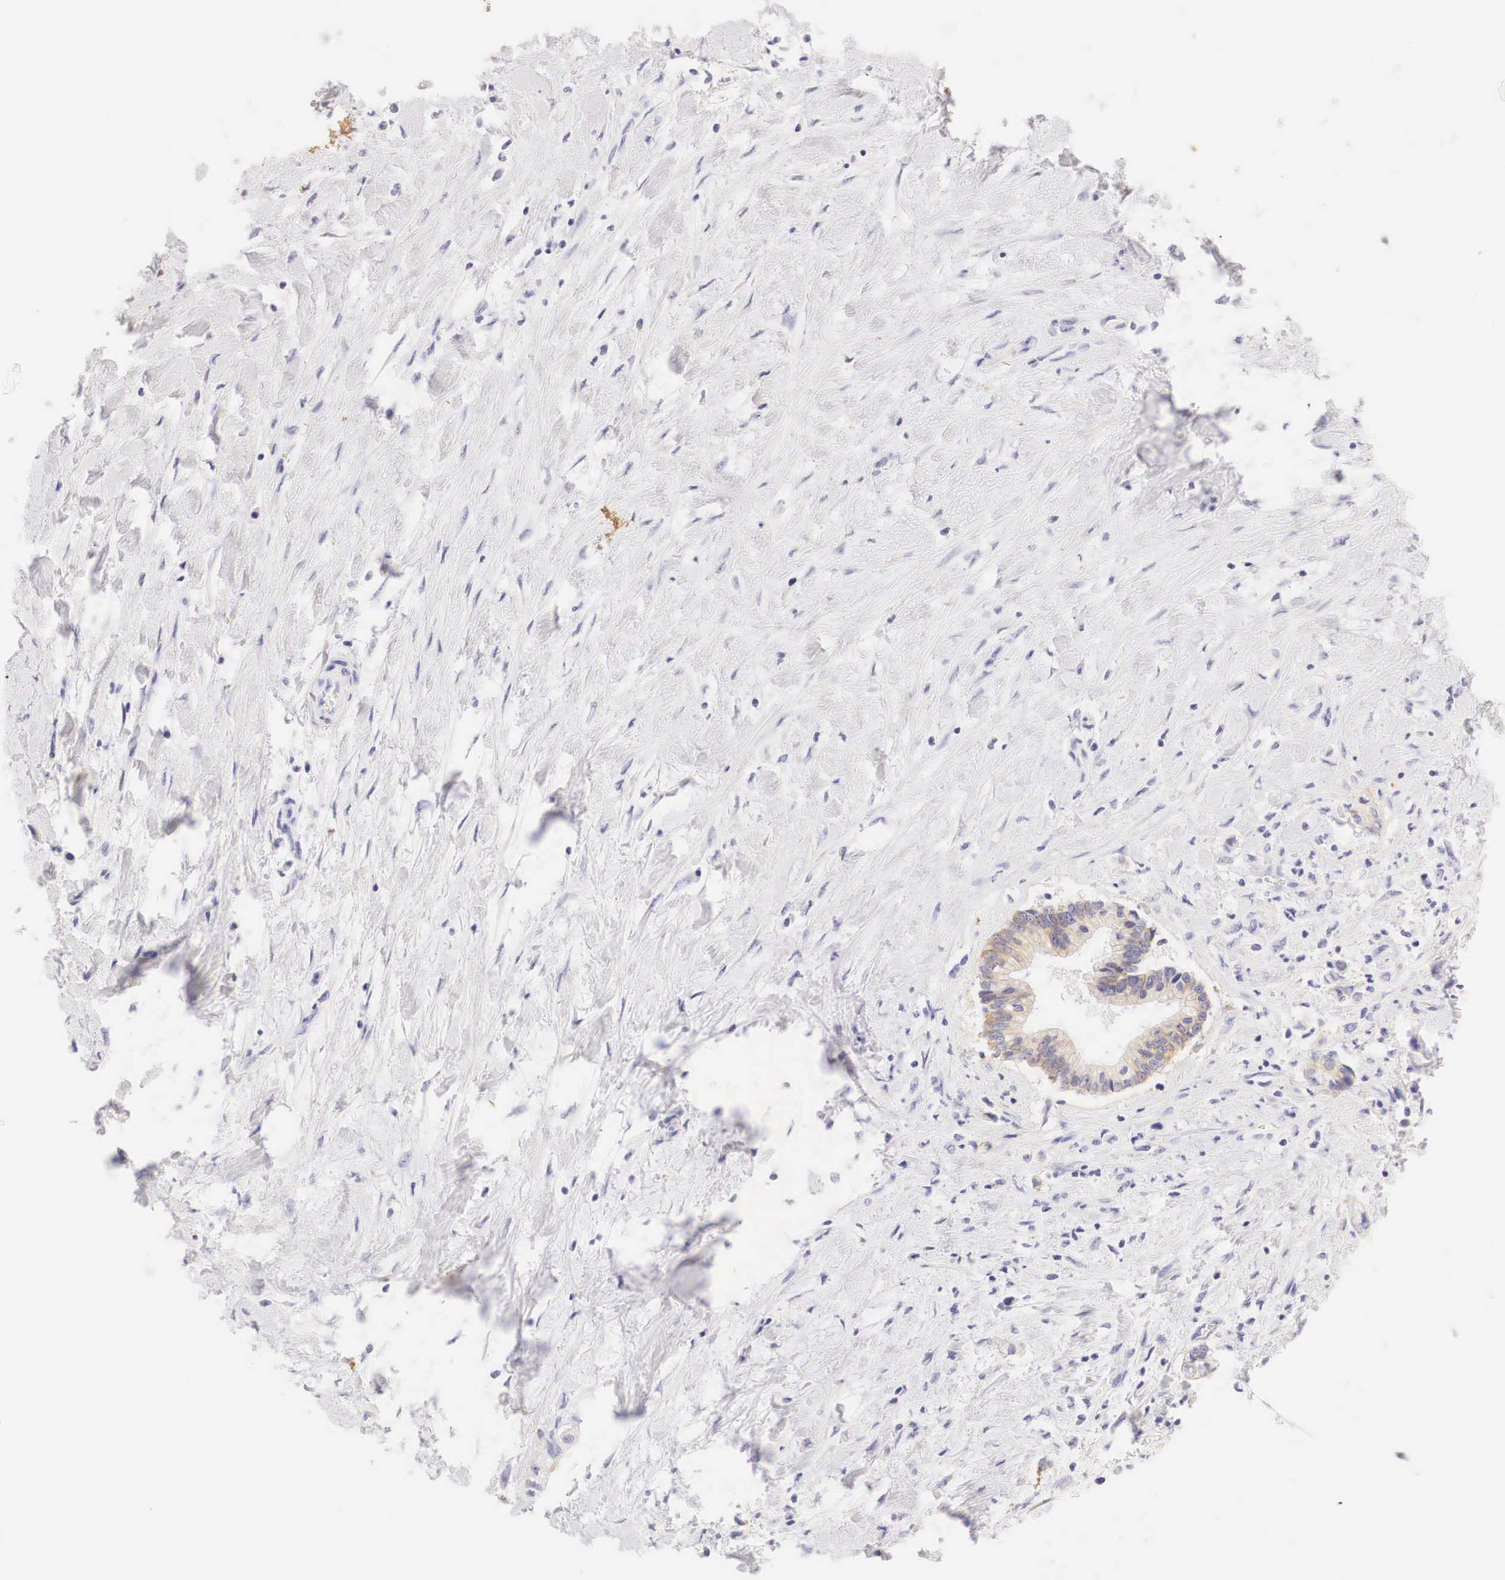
{"staining": {"intensity": "moderate", "quantity": "<25%", "location": "cytoplasmic/membranous"}, "tissue": "liver cancer", "cell_type": "Tumor cells", "image_type": "cancer", "snomed": [{"axis": "morphology", "description": "Cholangiocarcinoma"}, {"axis": "topography", "description": "Liver"}], "caption": "Brown immunohistochemical staining in liver cancer (cholangiocarcinoma) displays moderate cytoplasmic/membranous staining in about <25% of tumor cells.", "gene": "ERBB2", "patient": {"sex": "male", "age": 57}}